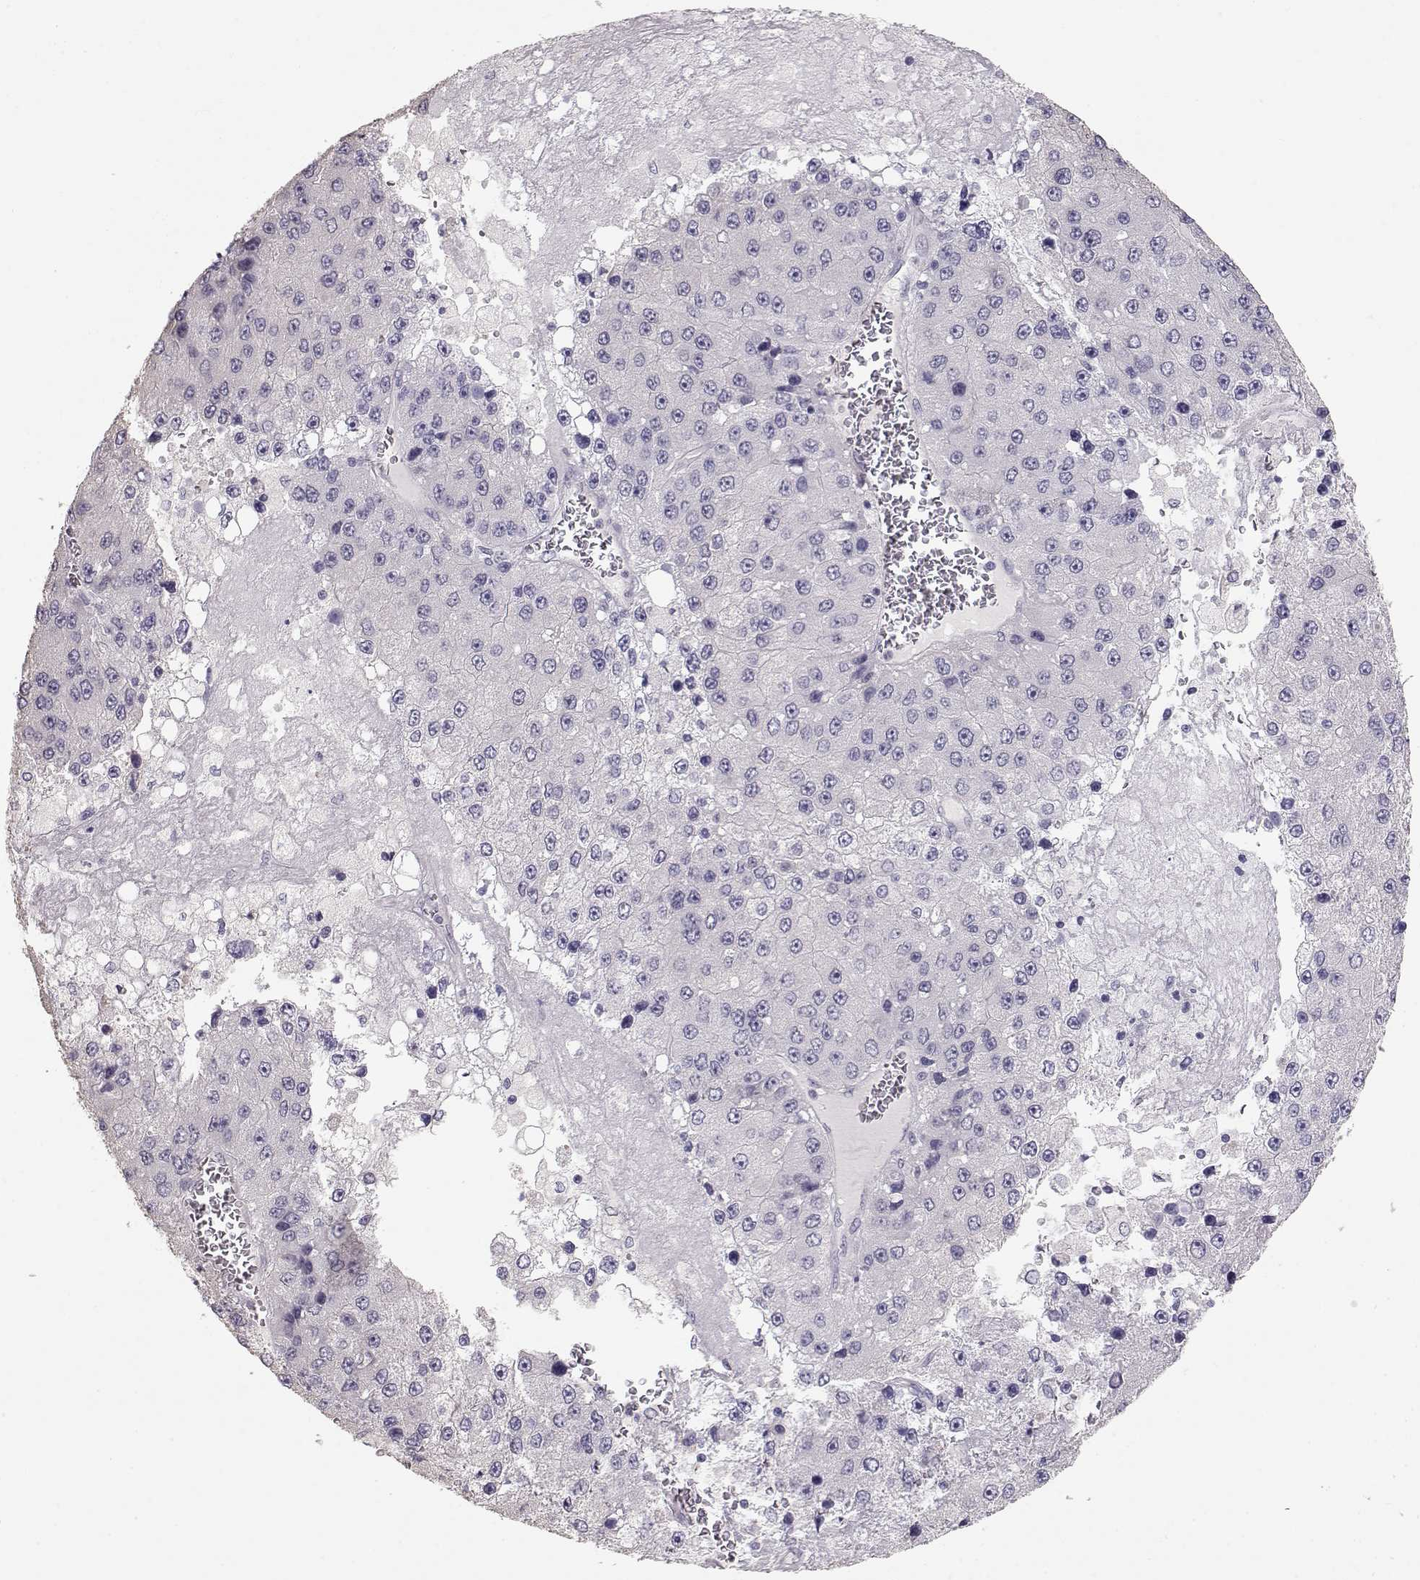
{"staining": {"intensity": "negative", "quantity": "none", "location": "none"}, "tissue": "liver cancer", "cell_type": "Tumor cells", "image_type": "cancer", "snomed": [{"axis": "morphology", "description": "Carcinoma, Hepatocellular, NOS"}, {"axis": "topography", "description": "Liver"}], "caption": "High magnification brightfield microscopy of liver hepatocellular carcinoma stained with DAB (3,3'-diaminobenzidine) (brown) and counterstained with hematoxylin (blue): tumor cells show no significant positivity.", "gene": "SLC18A1", "patient": {"sex": "female", "age": 73}}